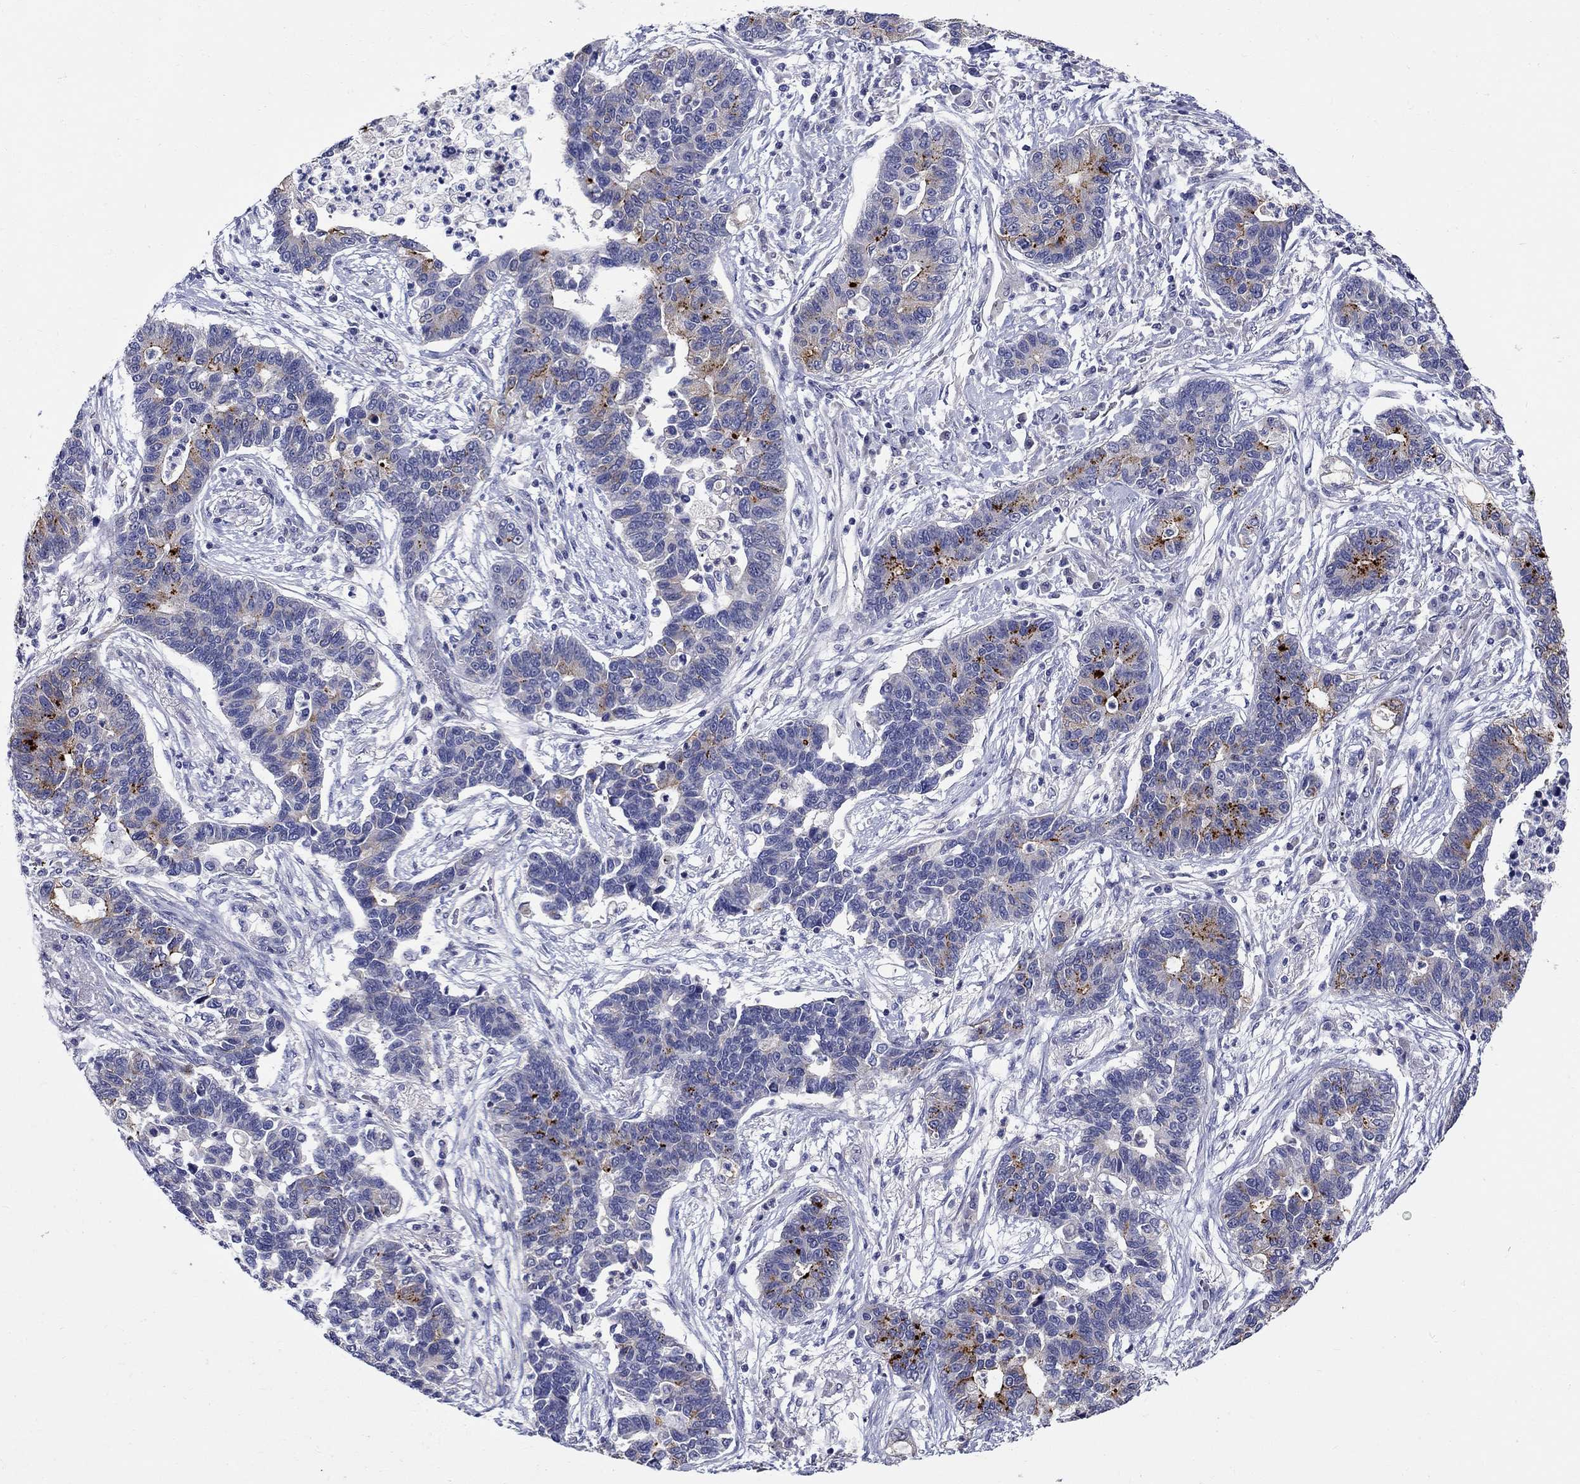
{"staining": {"intensity": "strong", "quantity": "25%-75%", "location": "cytoplasmic/membranous"}, "tissue": "lung cancer", "cell_type": "Tumor cells", "image_type": "cancer", "snomed": [{"axis": "morphology", "description": "Adenocarcinoma, NOS"}, {"axis": "topography", "description": "Lung"}], "caption": "Approximately 25%-75% of tumor cells in lung cancer (adenocarcinoma) reveal strong cytoplasmic/membranous protein expression as visualized by brown immunohistochemical staining.", "gene": "SLC30A3", "patient": {"sex": "female", "age": 57}}